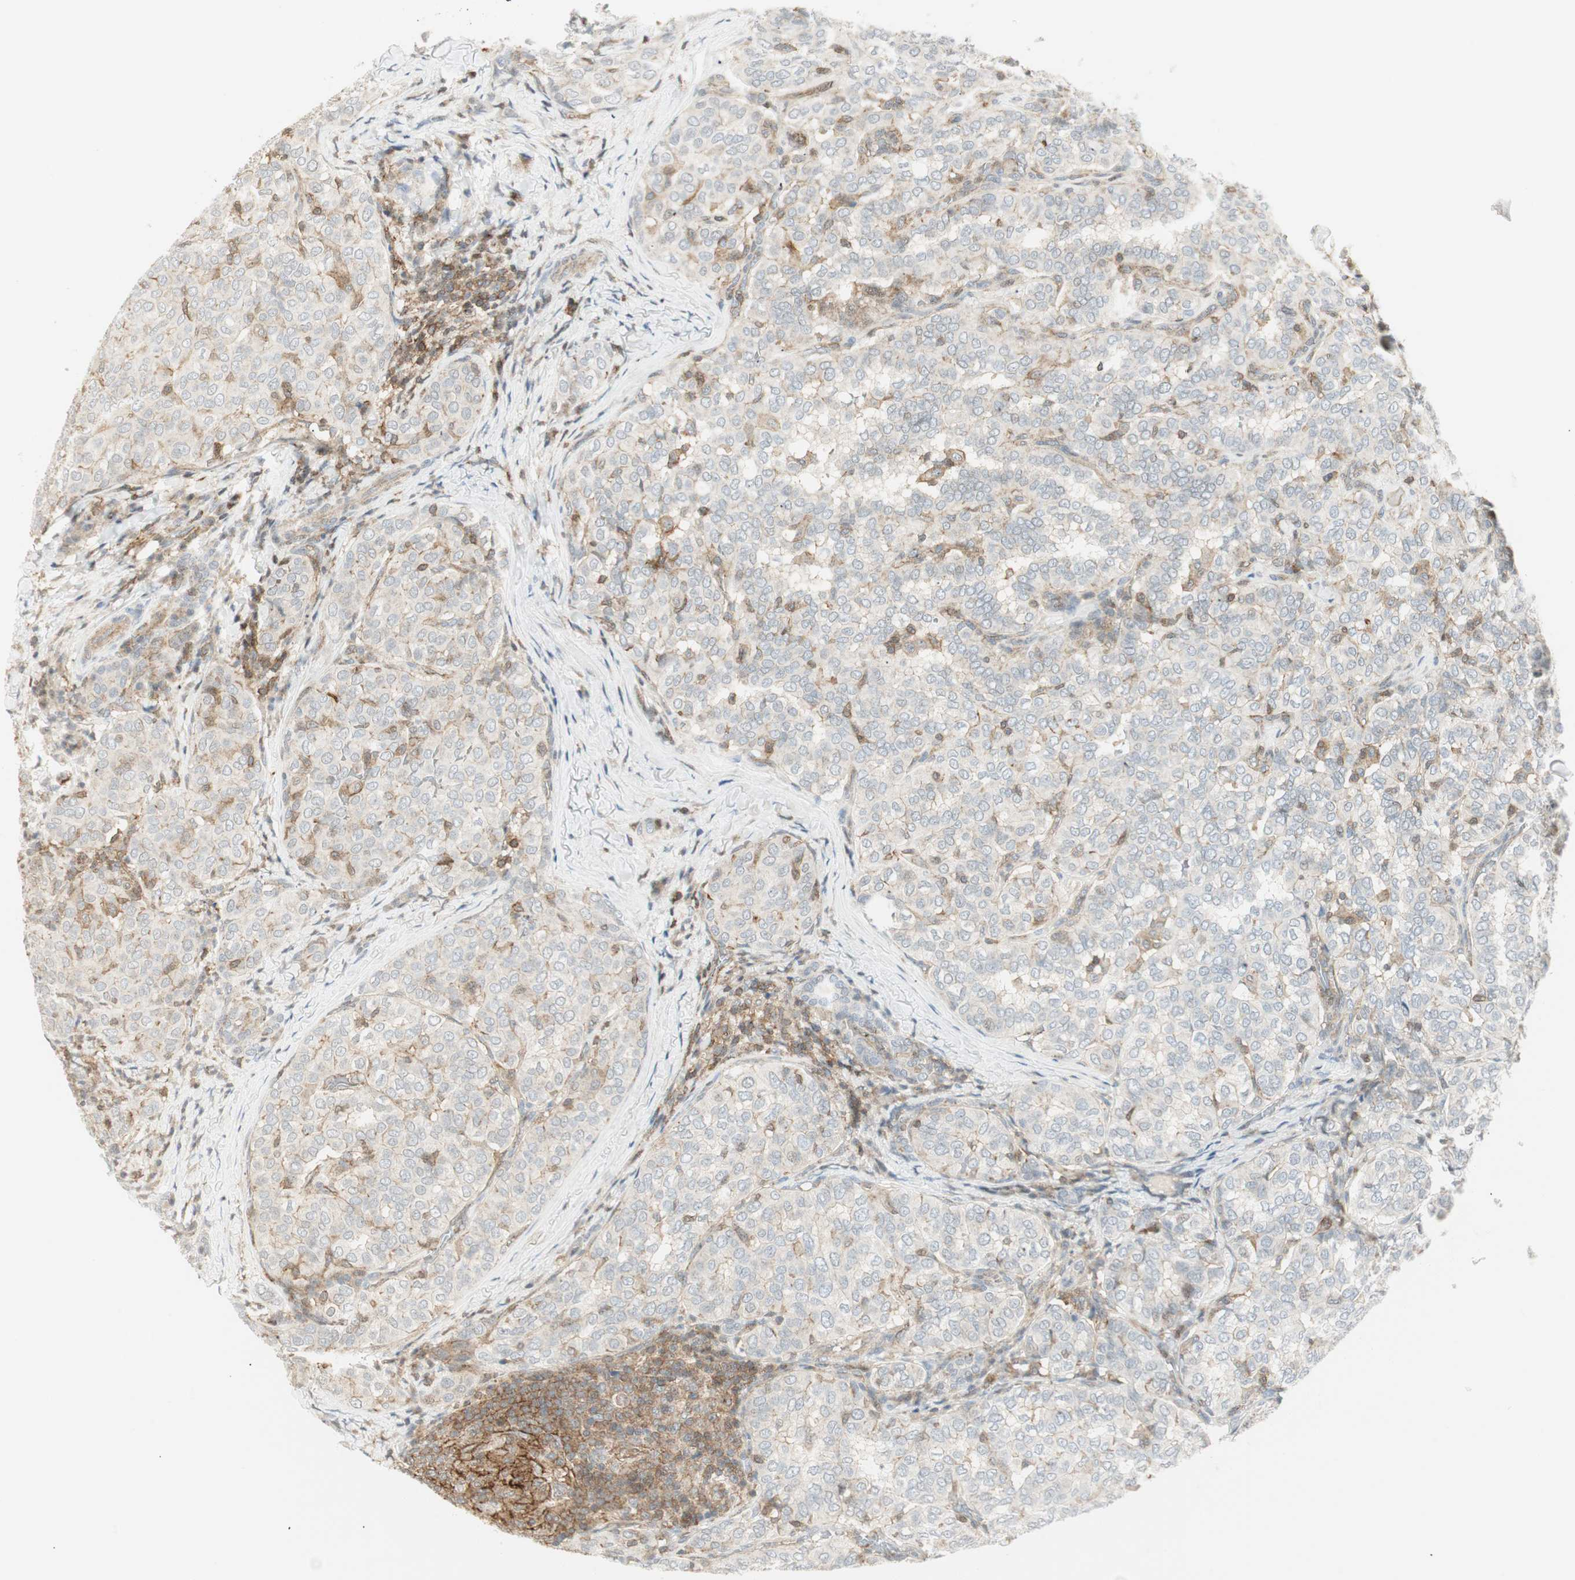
{"staining": {"intensity": "negative", "quantity": "none", "location": "none"}, "tissue": "thyroid cancer", "cell_type": "Tumor cells", "image_type": "cancer", "snomed": [{"axis": "morphology", "description": "Normal tissue, NOS"}, {"axis": "morphology", "description": "Papillary adenocarcinoma, NOS"}, {"axis": "topography", "description": "Thyroid gland"}], "caption": "A histopathology image of thyroid papillary adenocarcinoma stained for a protein shows no brown staining in tumor cells.", "gene": "PPP1CA", "patient": {"sex": "female", "age": 30}}